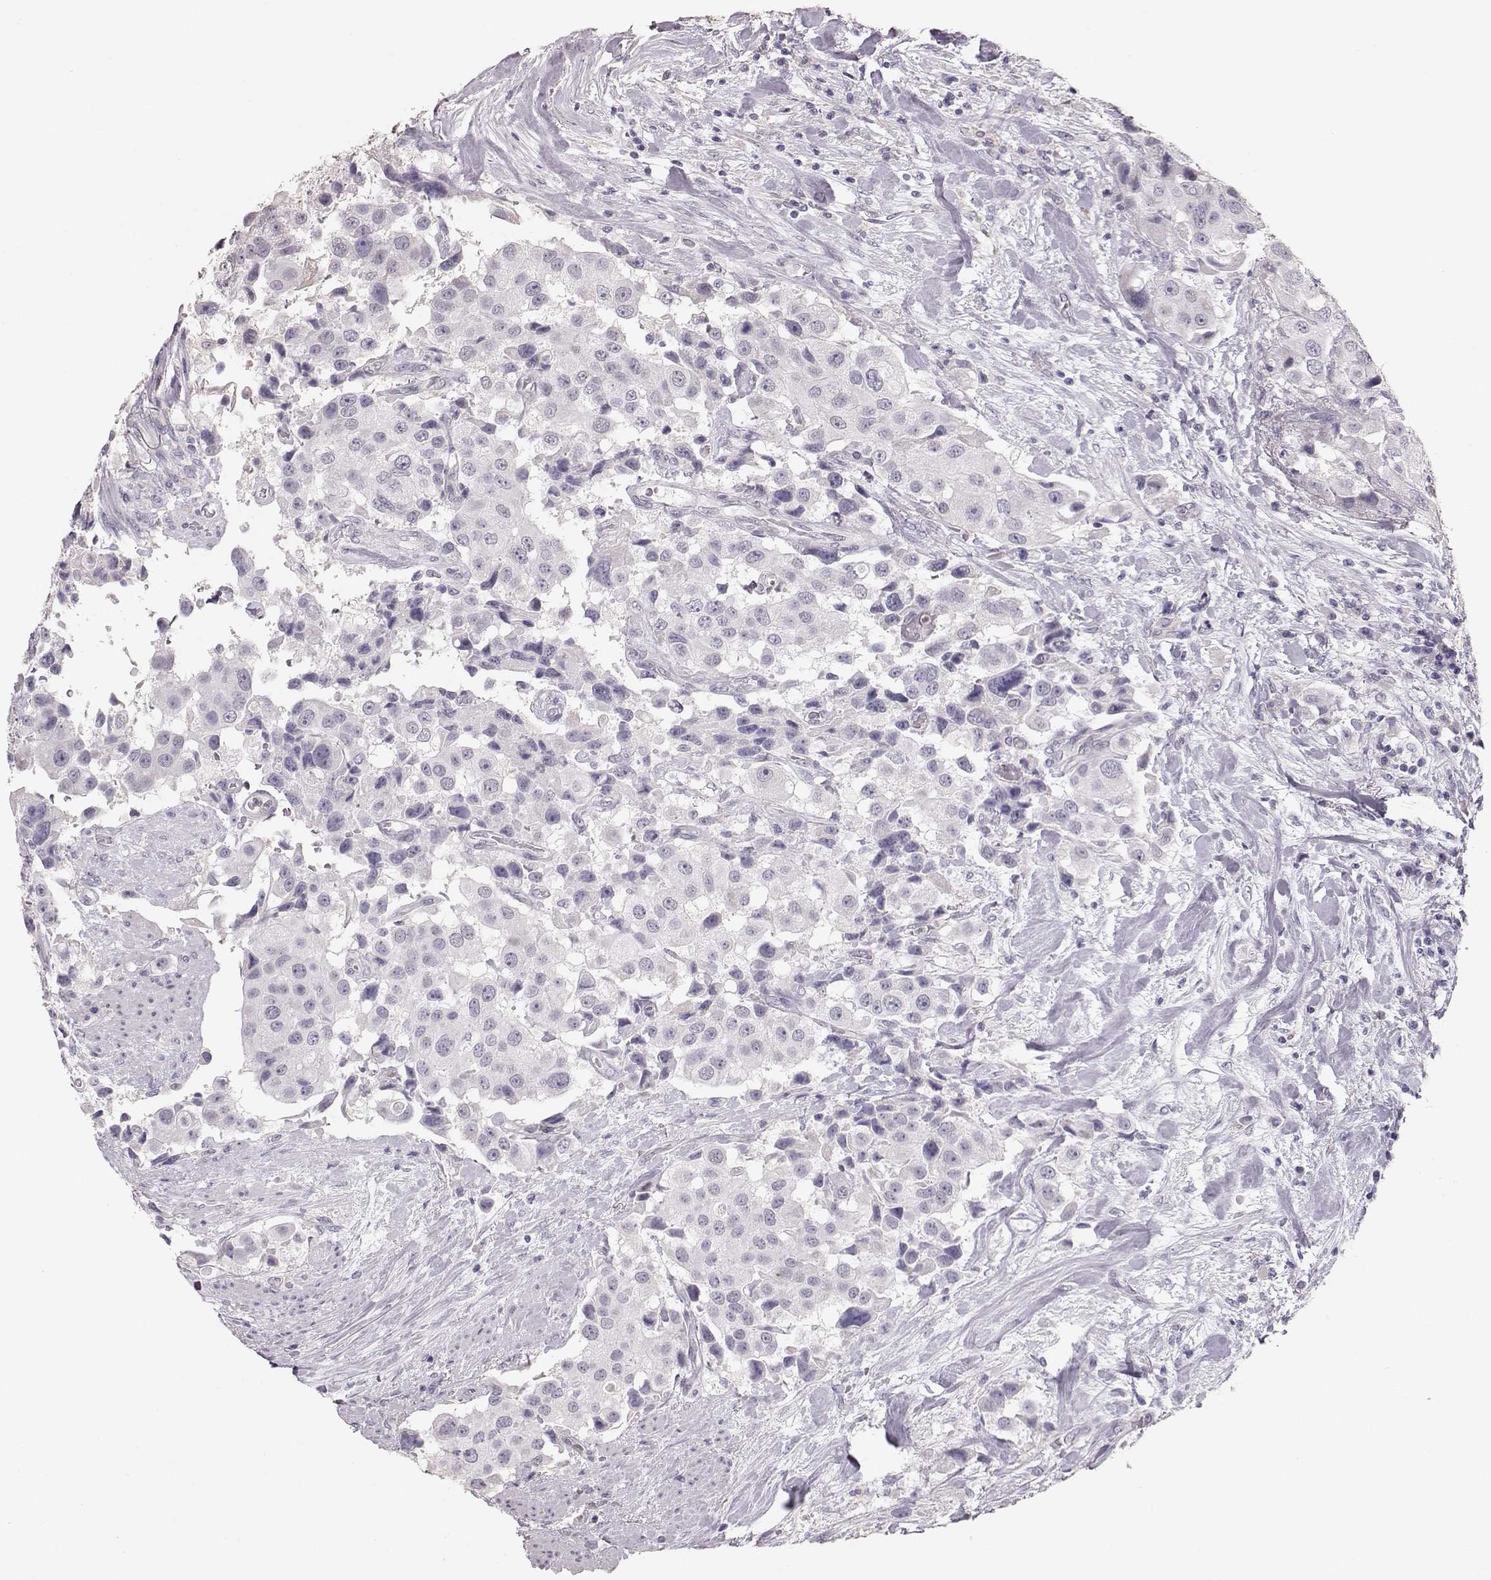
{"staining": {"intensity": "negative", "quantity": "none", "location": "none"}, "tissue": "urothelial cancer", "cell_type": "Tumor cells", "image_type": "cancer", "snomed": [{"axis": "morphology", "description": "Urothelial carcinoma, High grade"}, {"axis": "topography", "description": "Urinary bladder"}], "caption": "A high-resolution image shows immunohistochemistry staining of urothelial cancer, which reveals no significant expression in tumor cells. (Immunohistochemistry (ihc), brightfield microscopy, high magnification).", "gene": "POU1F1", "patient": {"sex": "female", "age": 64}}